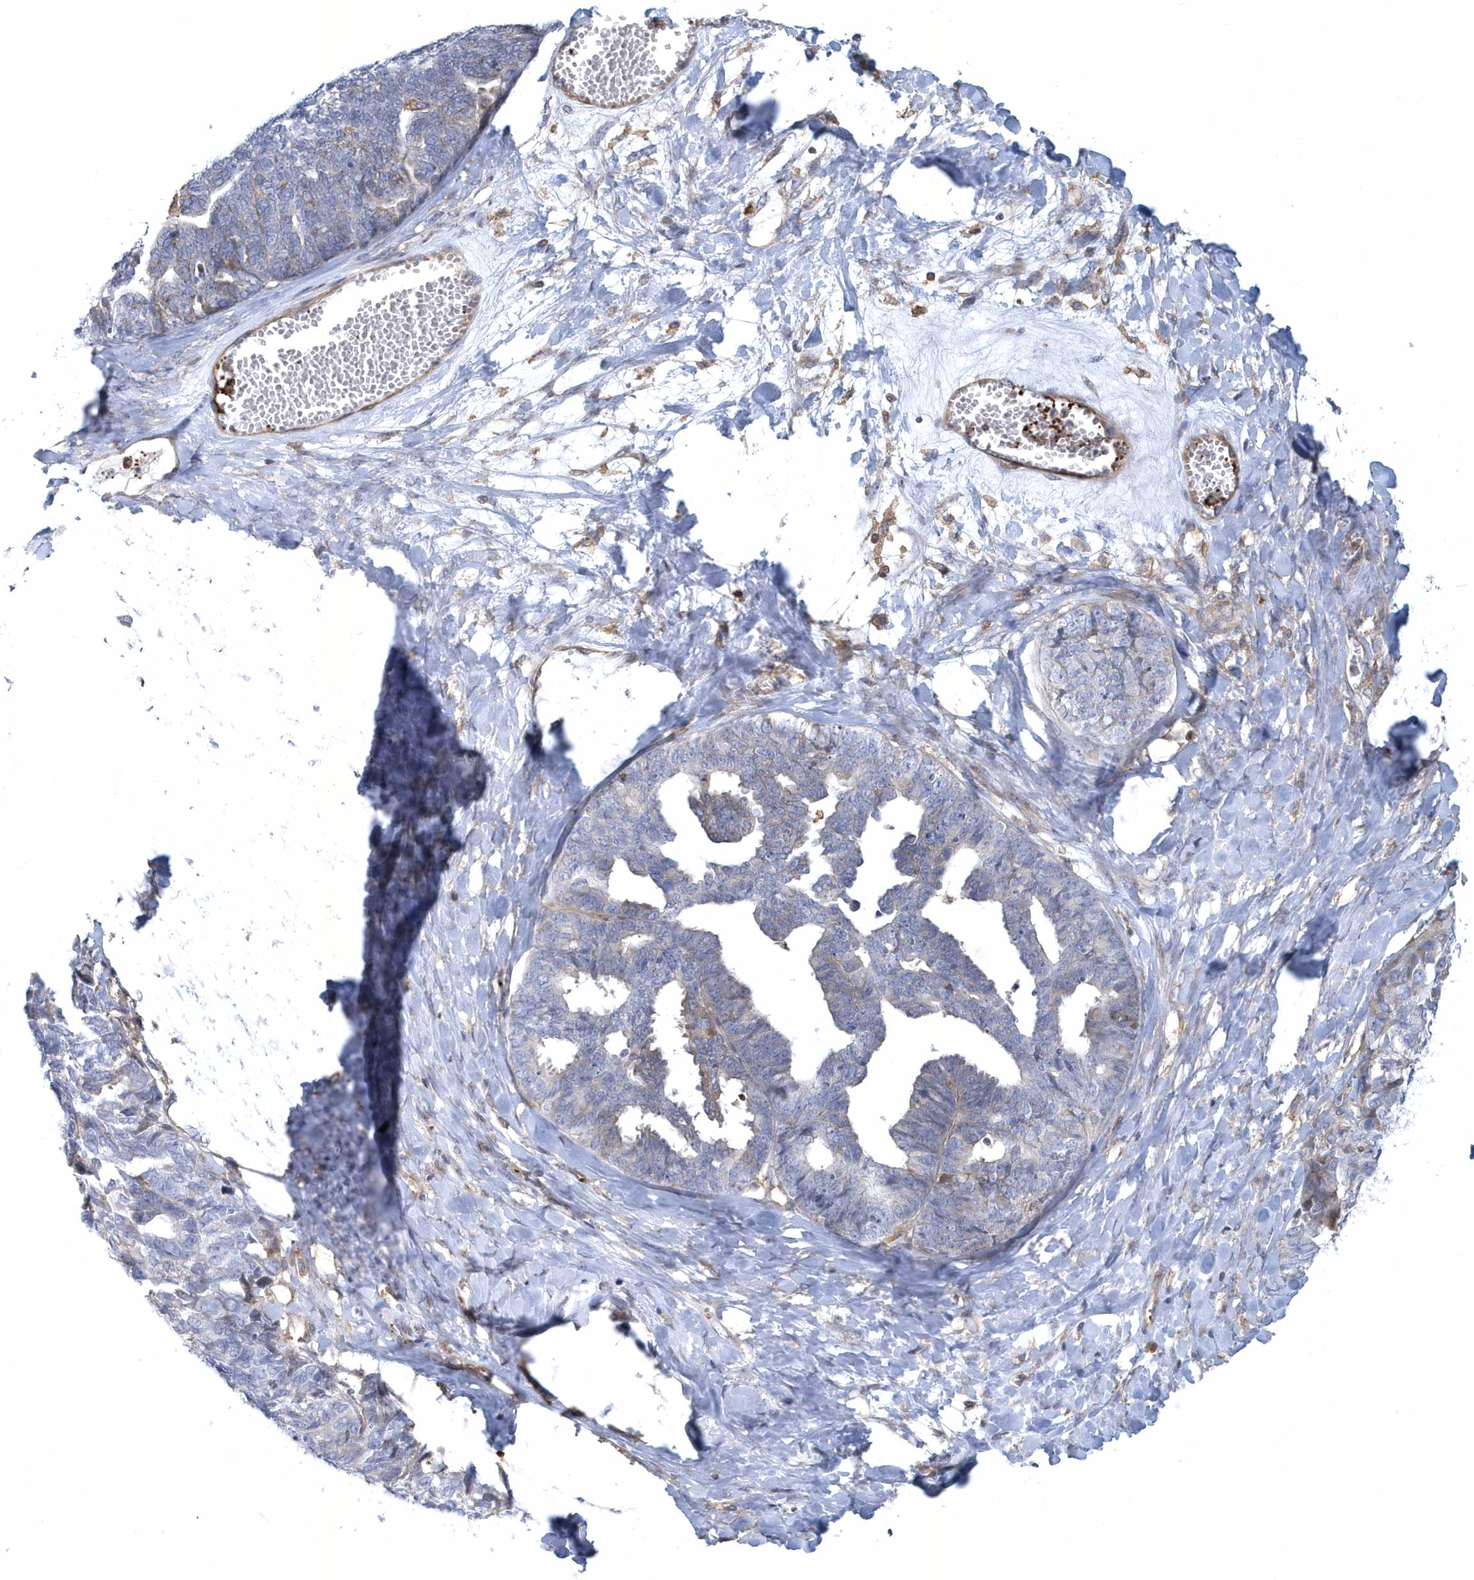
{"staining": {"intensity": "negative", "quantity": "none", "location": "none"}, "tissue": "ovarian cancer", "cell_type": "Tumor cells", "image_type": "cancer", "snomed": [{"axis": "morphology", "description": "Cystadenocarcinoma, serous, NOS"}, {"axis": "topography", "description": "Ovary"}], "caption": "Immunohistochemical staining of ovarian cancer shows no significant staining in tumor cells. Brightfield microscopy of immunohistochemistry (IHC) stained with DAB (brown) and hematoxylin (blue), captured at high magnification.", "gene": "ARAP2", "patient": {"sex": "female", "age": 79}}